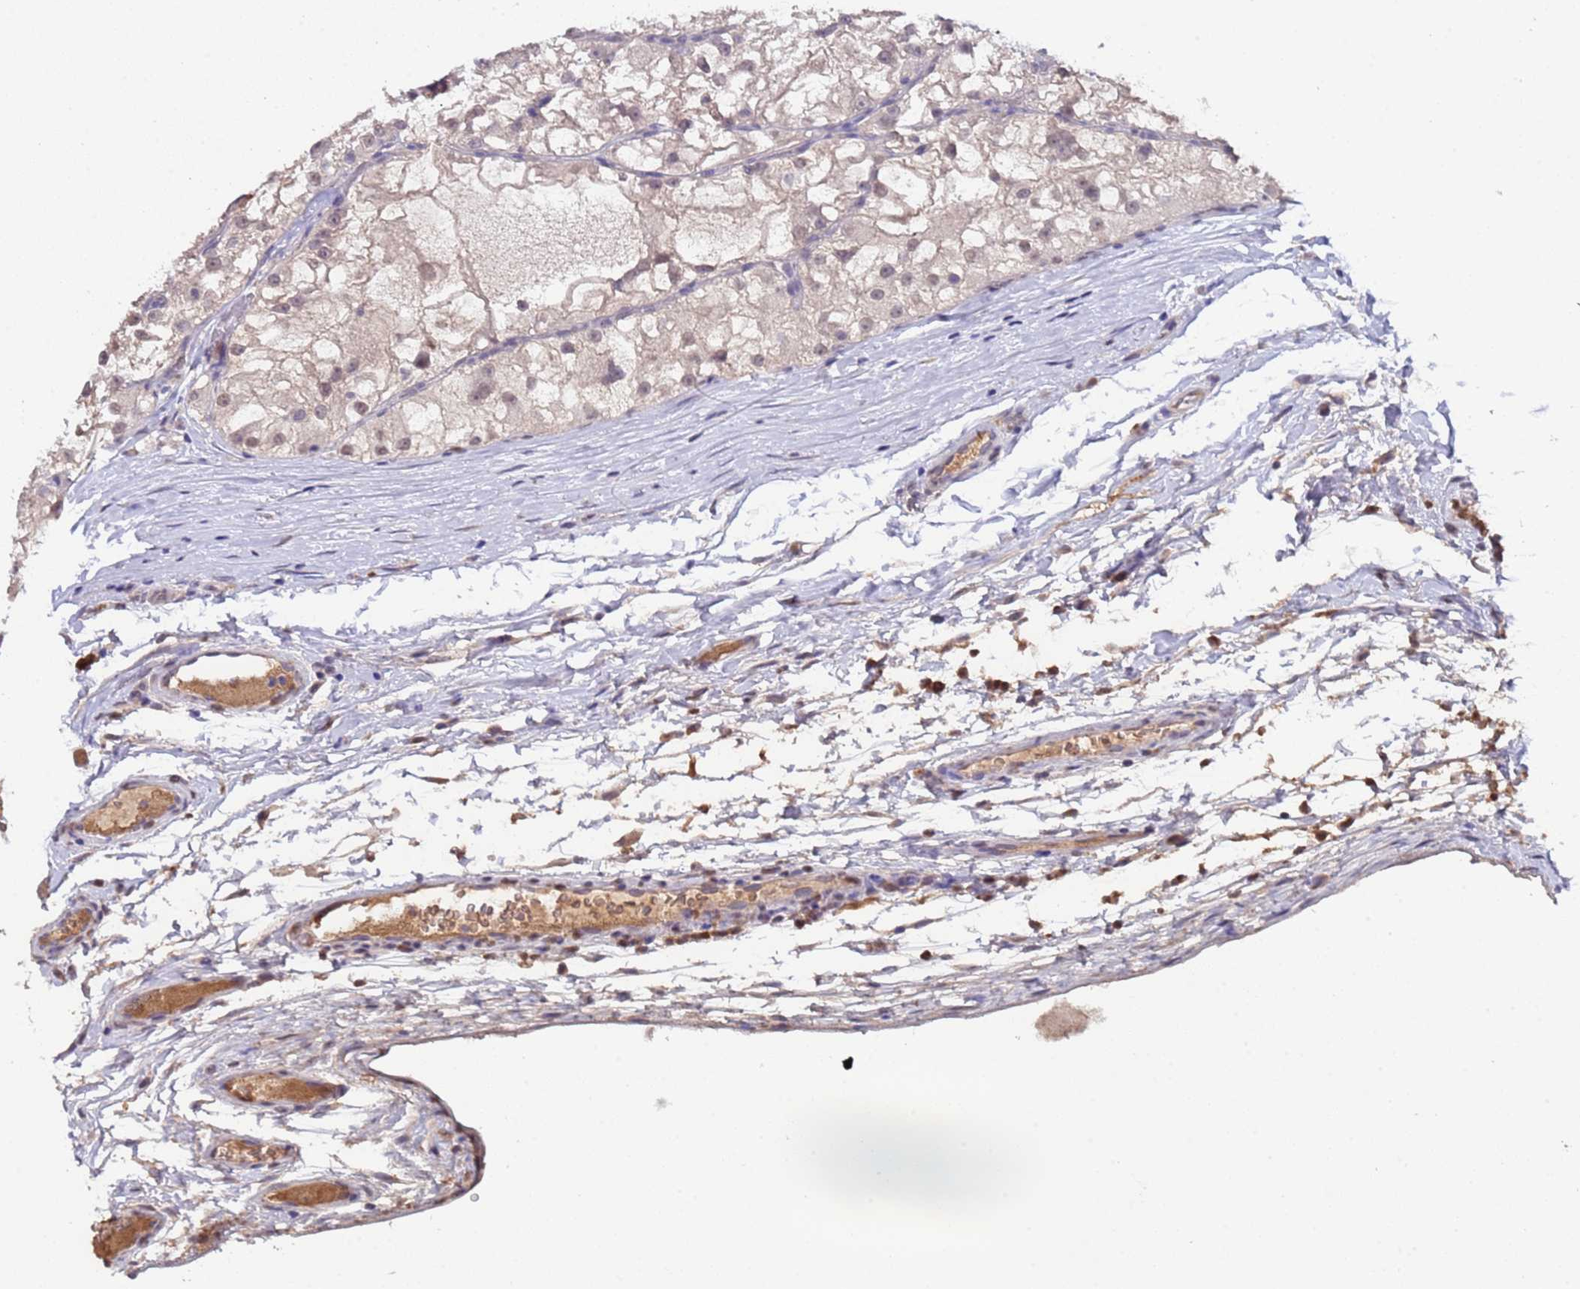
{"staining": {"intensity": "weak", "quantity": "<25%", "location": "nuclear"}, "tissue": "renal cancer", "cell_type": "Tumor cells", "image_type": "cancer", "snomed": [{"axis": "morphology", "description": "Adenocarcinoma, NOS"}, {"axis": "topography", "description": "Kidney"}], "caption": "Immunohistochemistry histopathology image of renal cancer (adenocarcinoma) stained for a protein (brown), which shows no expression in tumor cells. (Stains: DAB immunohistochemistry (IHC) with hematoxylin counter stain, Microscopy: brightfield microscopy at high magnification).", "gene": "ZNF248", "patient": {"sex": "female", "age": 72}}